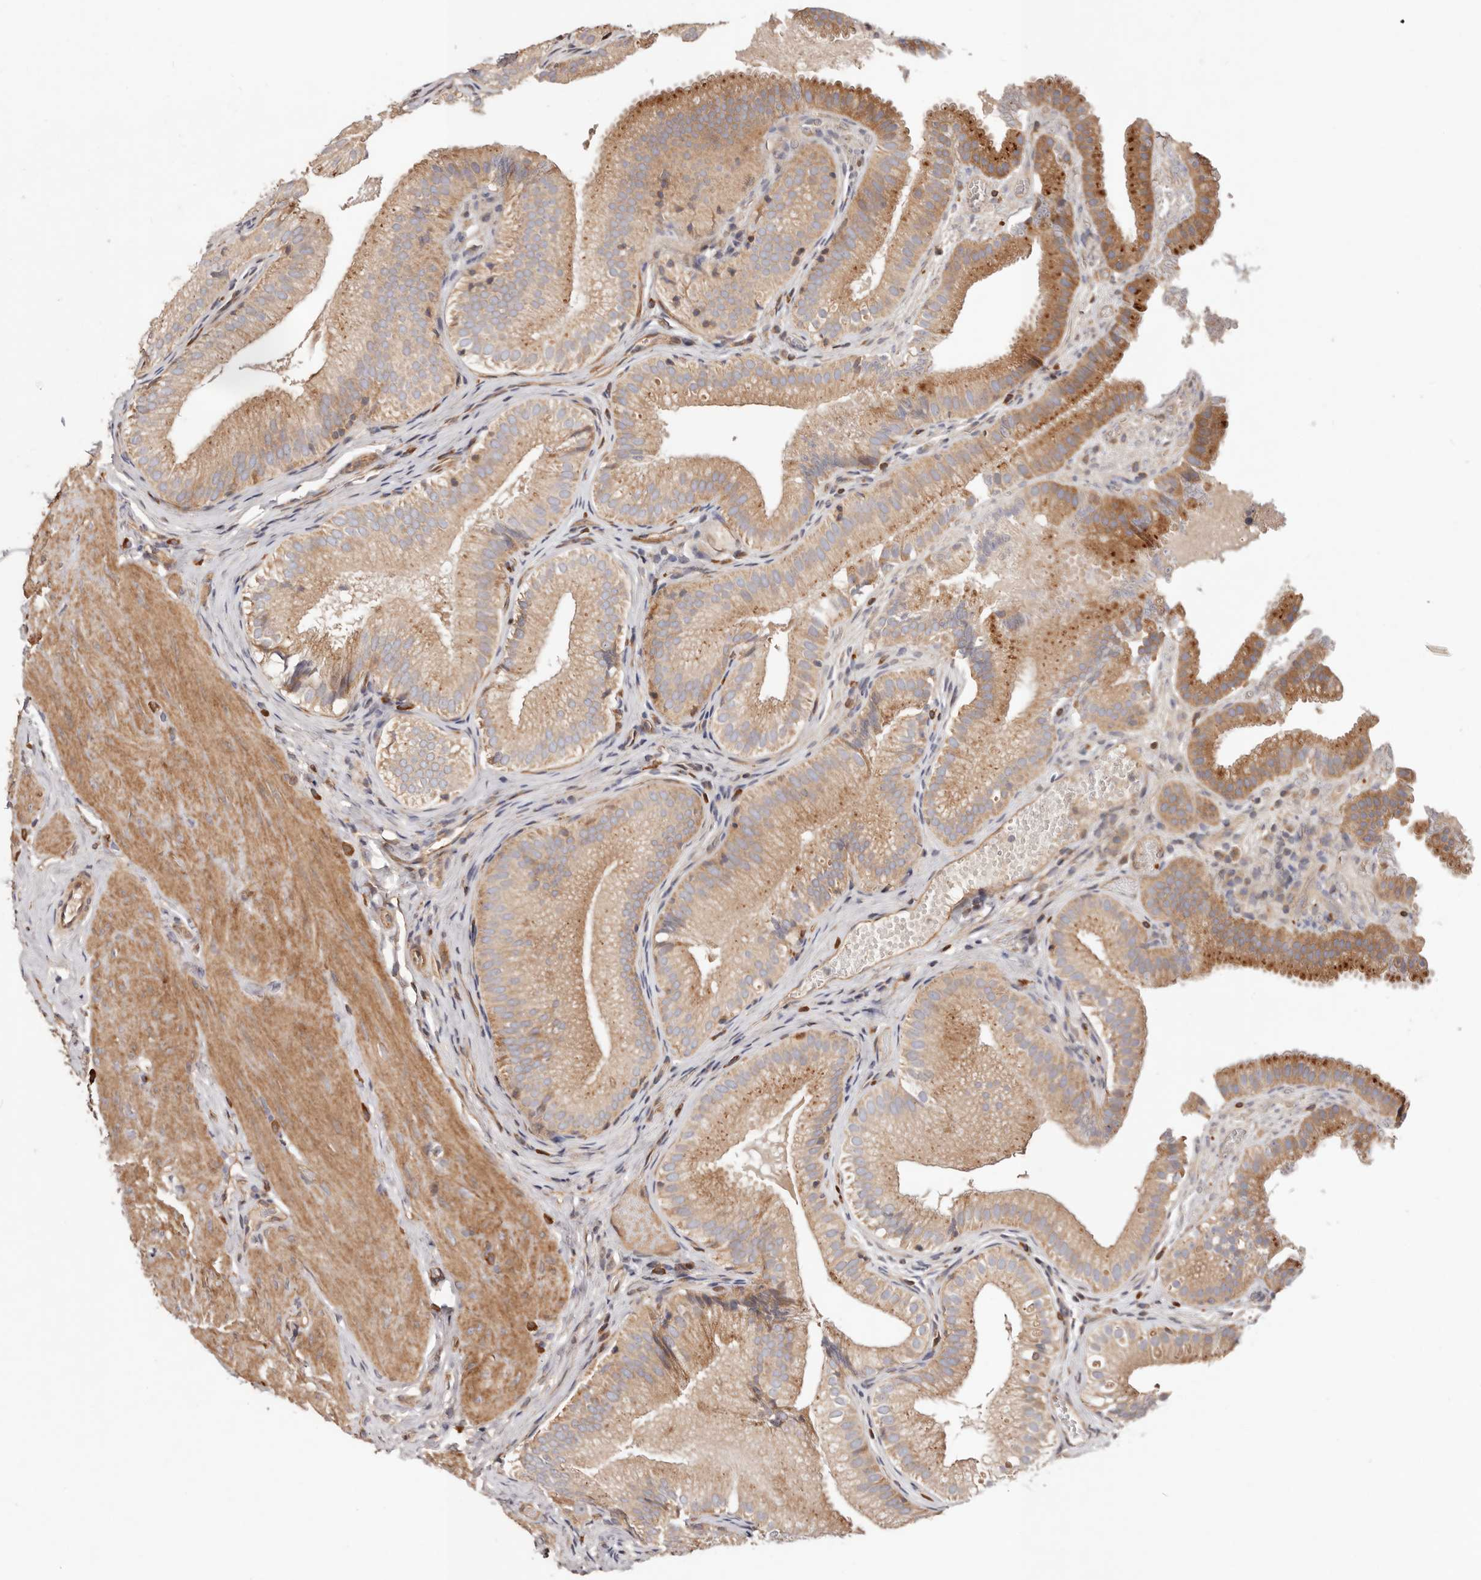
{"staining": {"intensity": "moderate", "quantity": ">75%", "location": "cytoplasmic/membranous"}, "tissue": "gallbladder", "cell_type": "Glandular cells", "image_type": "normal", "snomed": [{"axis": "morphology", "description": "Normal tissue, NOS"}, {"axis": "topography", "description": "Gallbladder"}], "caption": "An image of gallbladder stained for a protein demonstrates moderate cytoplasmic/membranous brown staining in glandular cells. Using DAB (brown) and hematoxylin (blue) stains, captured at high magnification using brightfield microscopy.", "gene": "MACF1", "patient": {"sex": "female", "age": 30}}